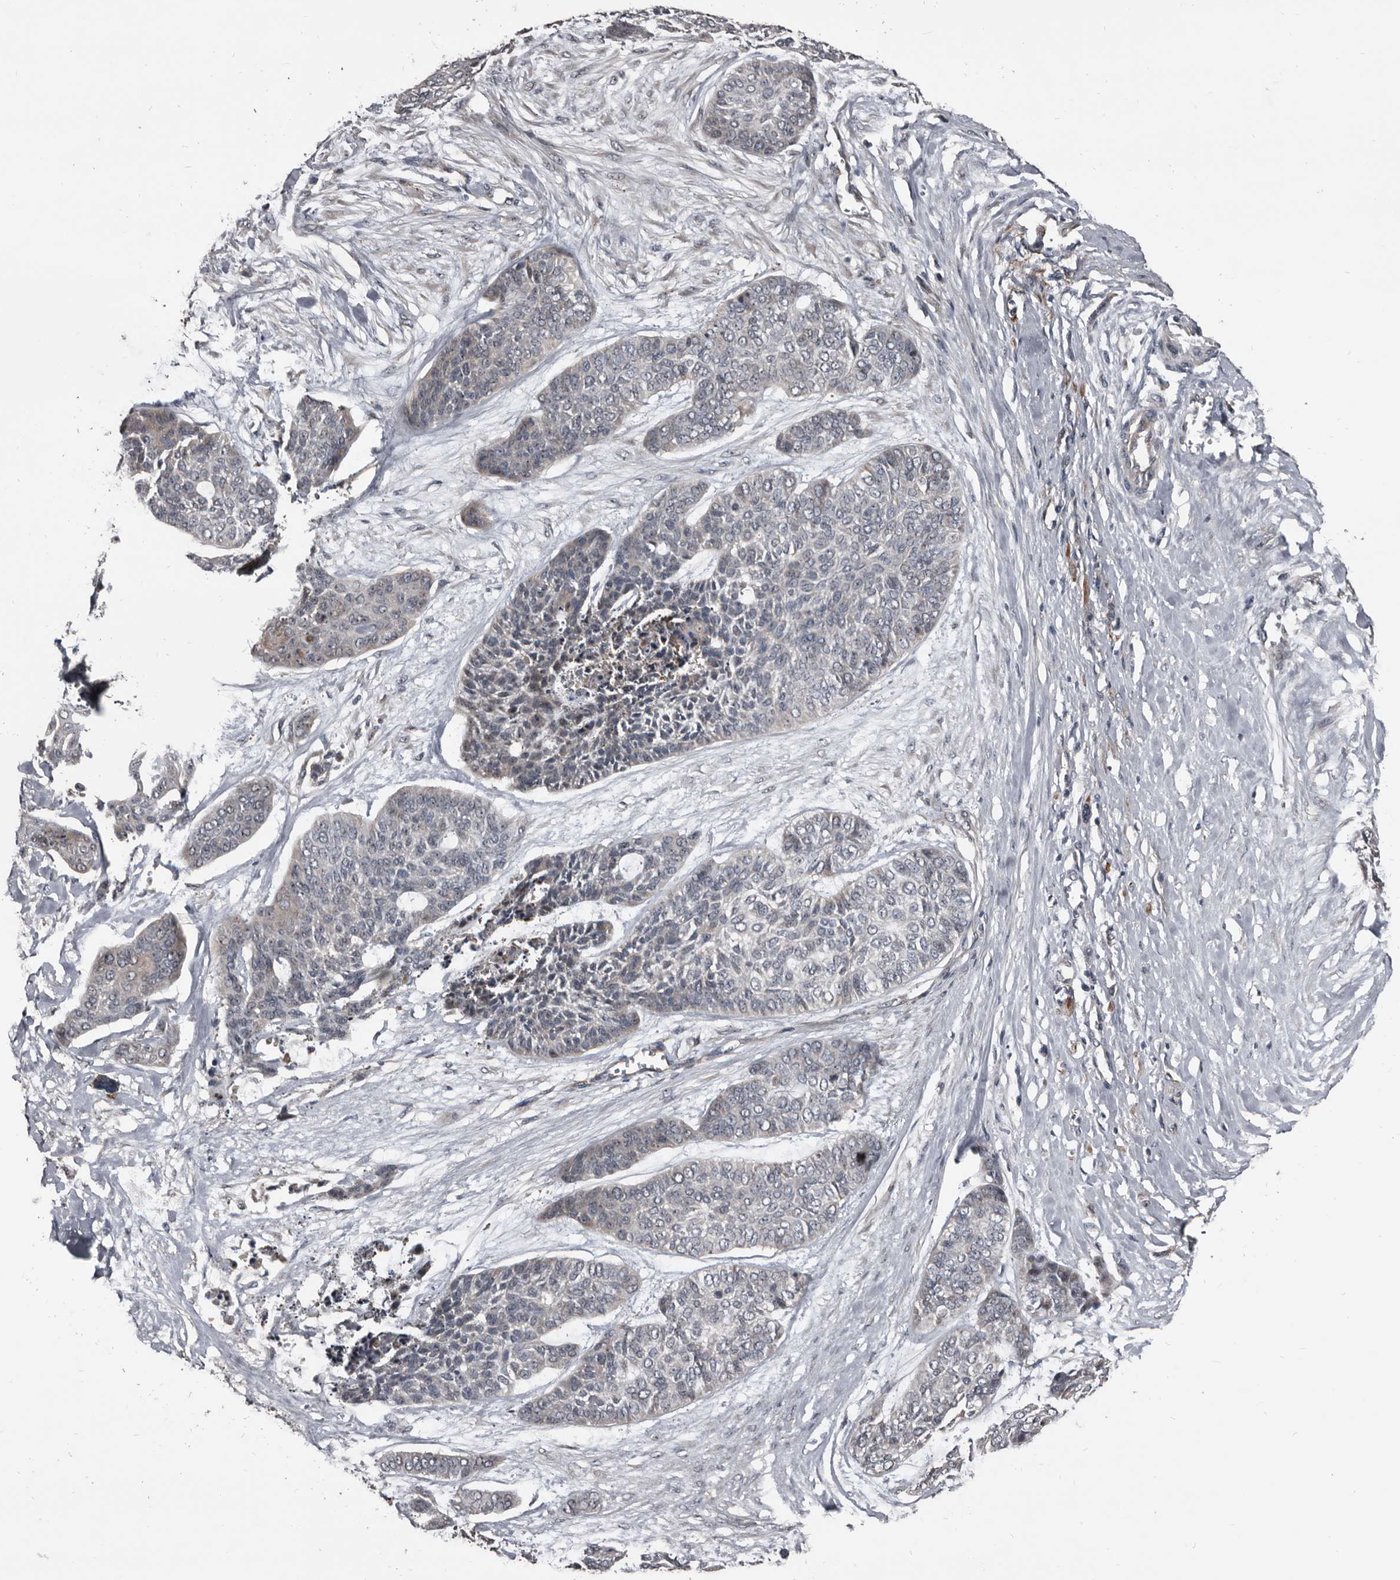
{"staining": {"intensity": "weak", "quantity": "<25%", "location": "cytoplasmic/membranous"}, "tissue": "skin cancer", "cell_type": "Tumor cells", "image_type": "cancer", "snomed": [{"axis": "morphology", "description": "Basal cell carcinoma"}, {"axis": "topography", "description": "Skin"}], "caption": "Immunohistochemical staining of human skin cancer exhibits no significant positivity in tumor cells.", "gene": "DHPS", "patient": {"sex": "female", "age": 64}}